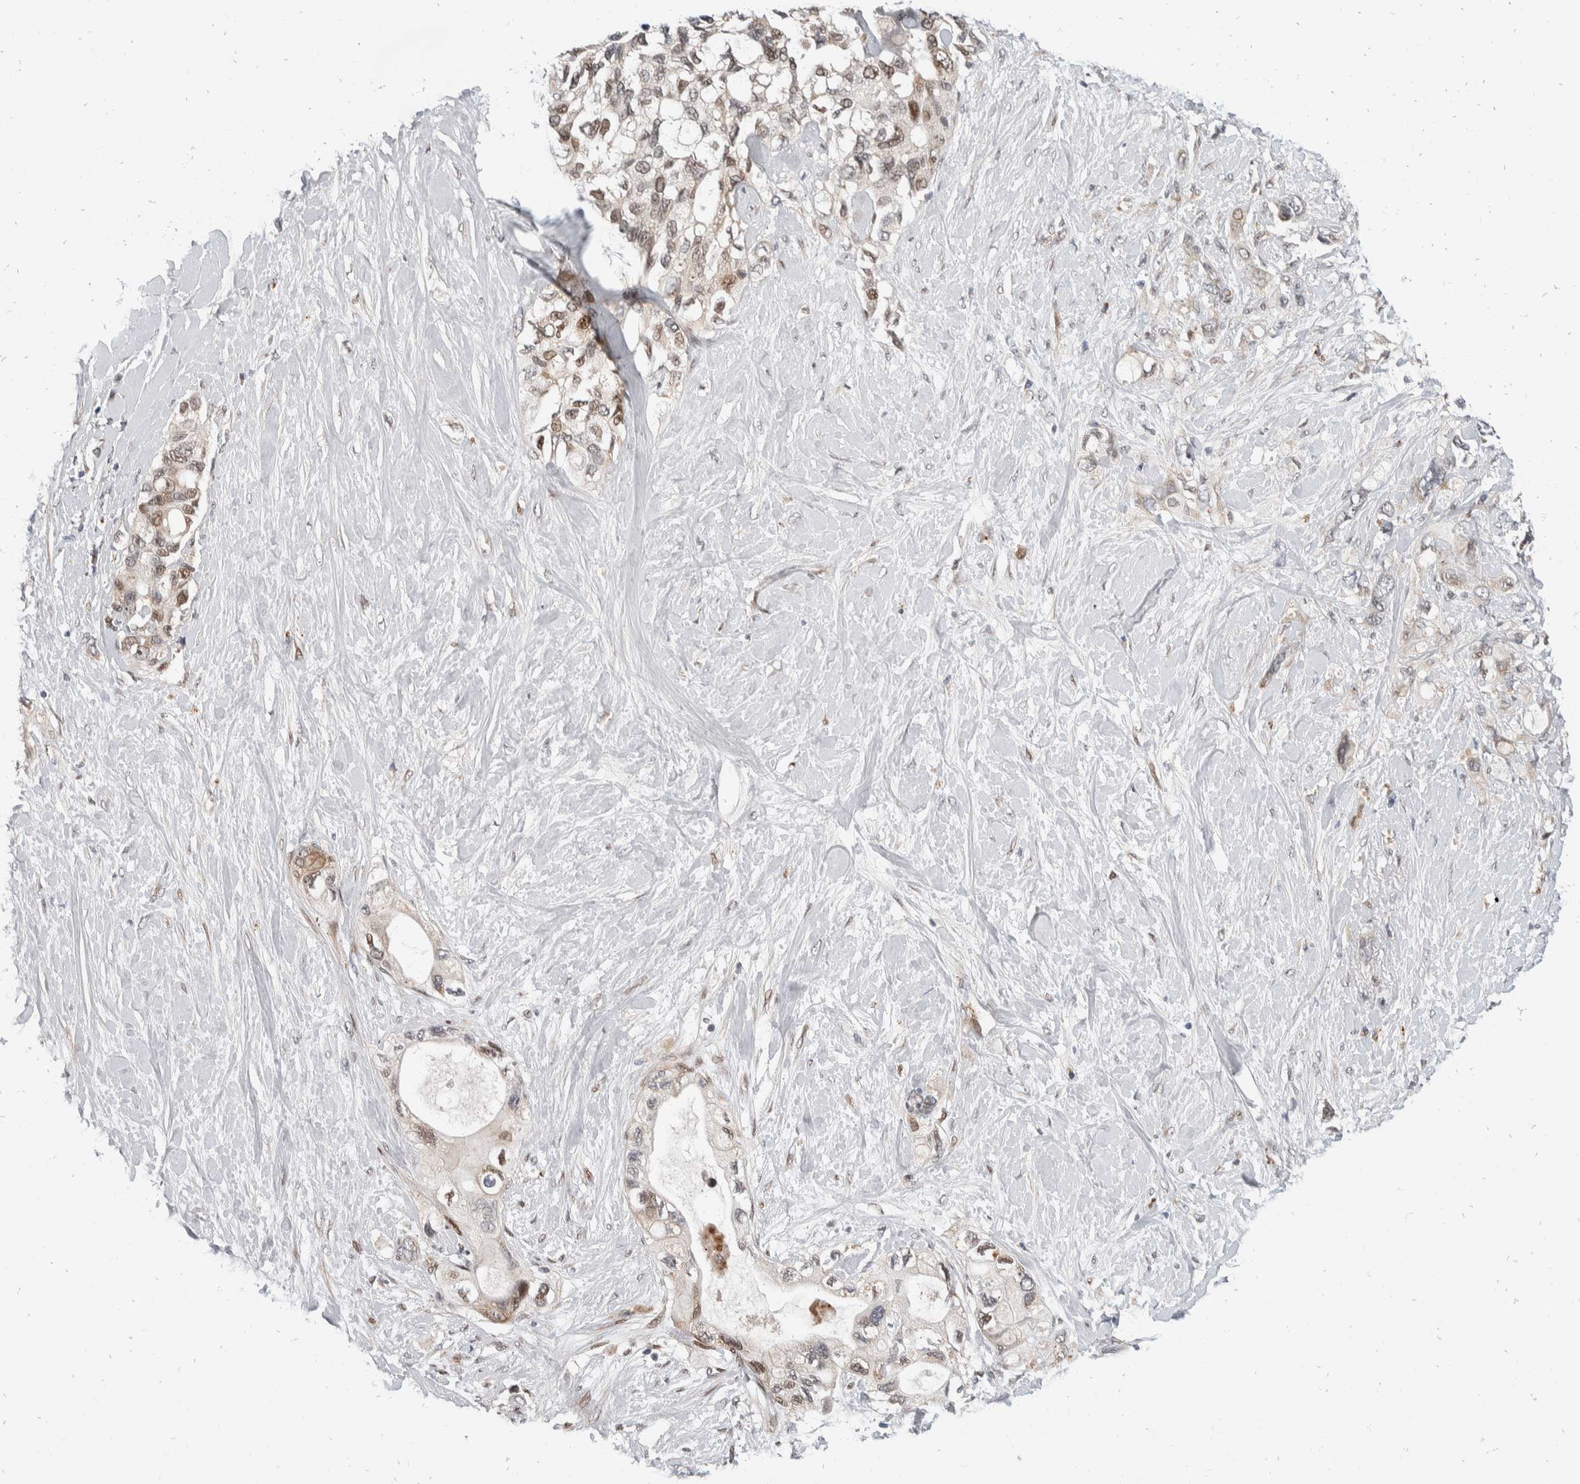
{"staining": {"intensity": "moderate", "quantity": "25%-75%", "location": "nuclear"}, "tissue": "pancreatic cancer", "cell_type": "Tumor cells", "image_type": "cancer", "snomed": [{"axis": "morphology", "description": "Adenocarcinoma, NOS"}, {"axis": "topography", "description": "Pancreas"}], "caption": "IHC staining of pancreatic adenocarcinoma, which exhibits medium levels of moderate nuclear staining in about 25%-75% of tumor cells indicating moderate nuclear protein positivity. The staining was performed using DAB (brown) for protein detection and nuclei were counterstained in hematoxylin (blue).", "gene": "ZNF703", "patient": {"sex": "female", "age": 56}}